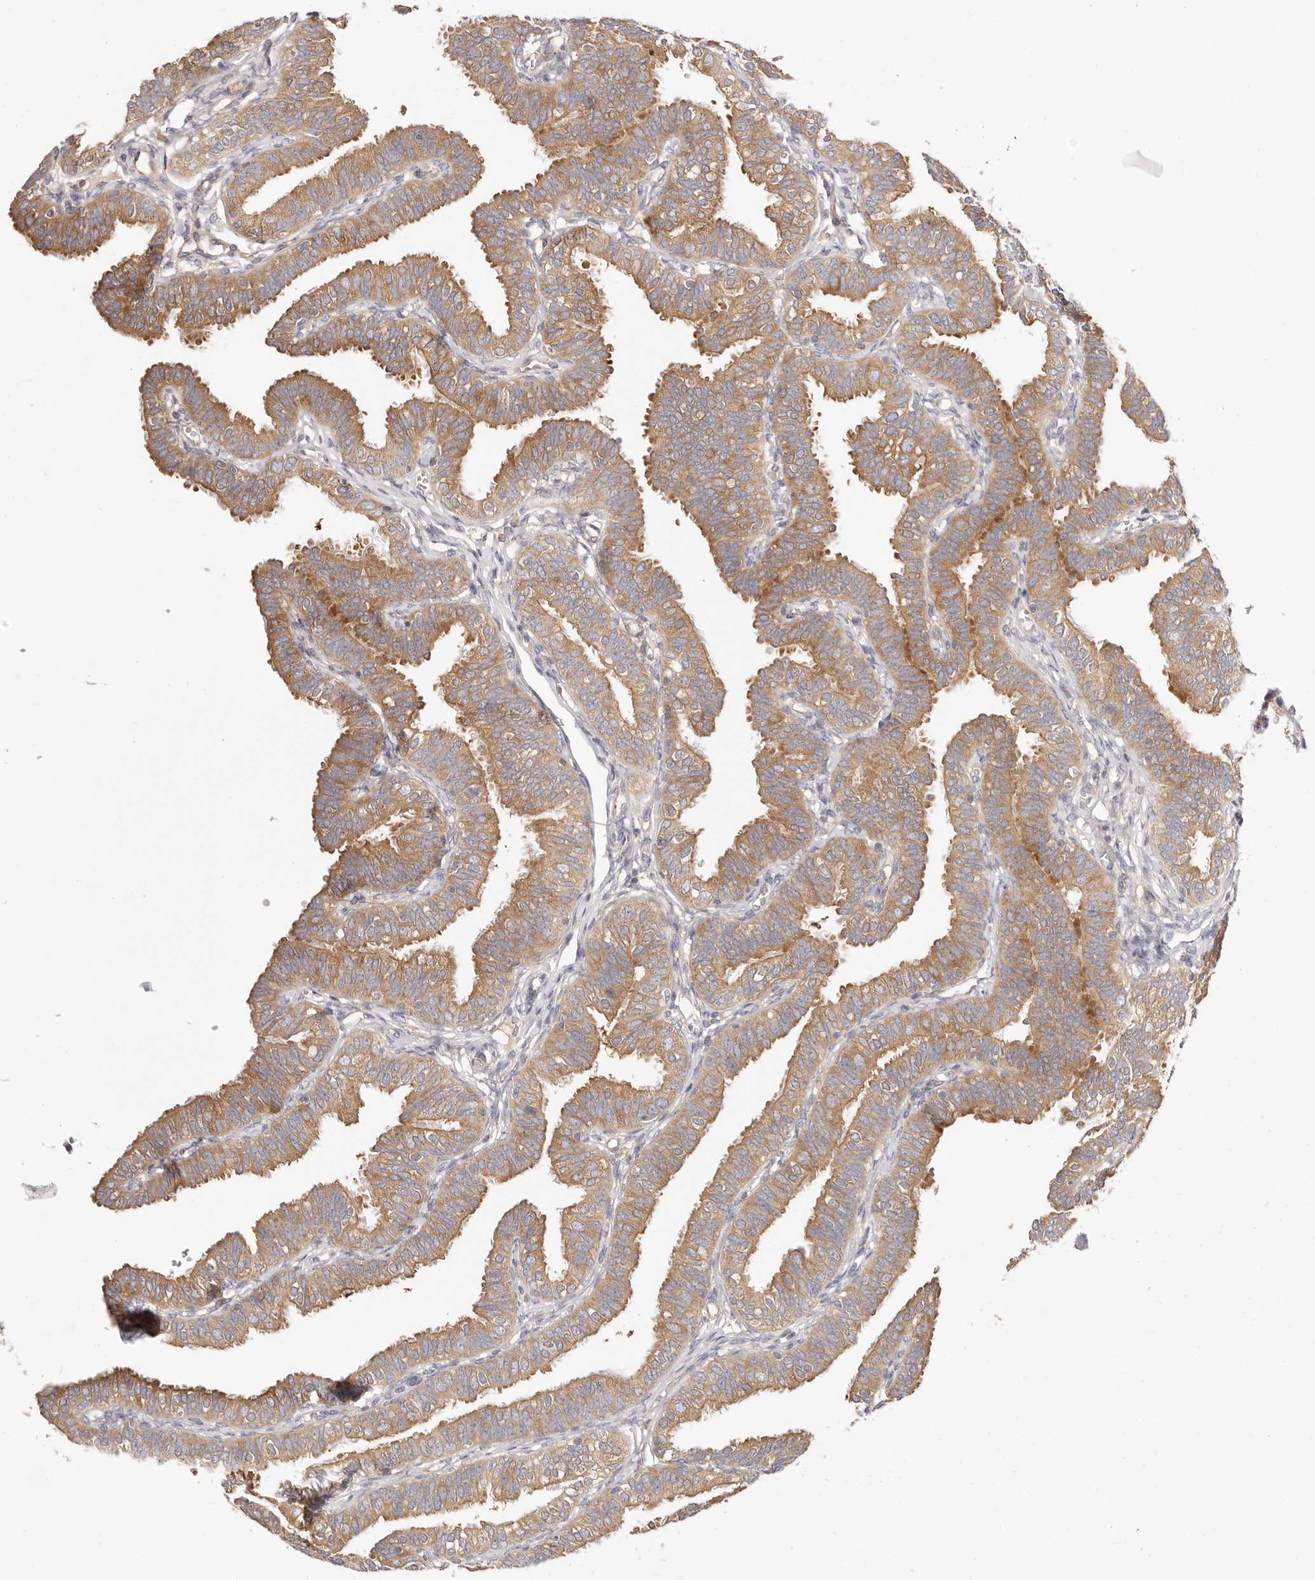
{"staining": {"intensity": "moderate", "quantity": ">75%", "location": "cytoplasmic/membranous"}, "tissue": "fallopian tube", "cell_type": "Glandular cells", "image_type": "normal", "snomed": [{"axis": "morphology", "description": "Normal tissue, NOS"}, {"axis": "topography", "description": "Fallopian tube"}], "caption": "DAB immunohistochemical staining of unremarkable human fallopian tube shows moderate cytoplasmic/membranous protein expression in approximately >75% of glandular cells.", "gene": "KCMF1", "patient": {"sex": "female", "age": 35}}